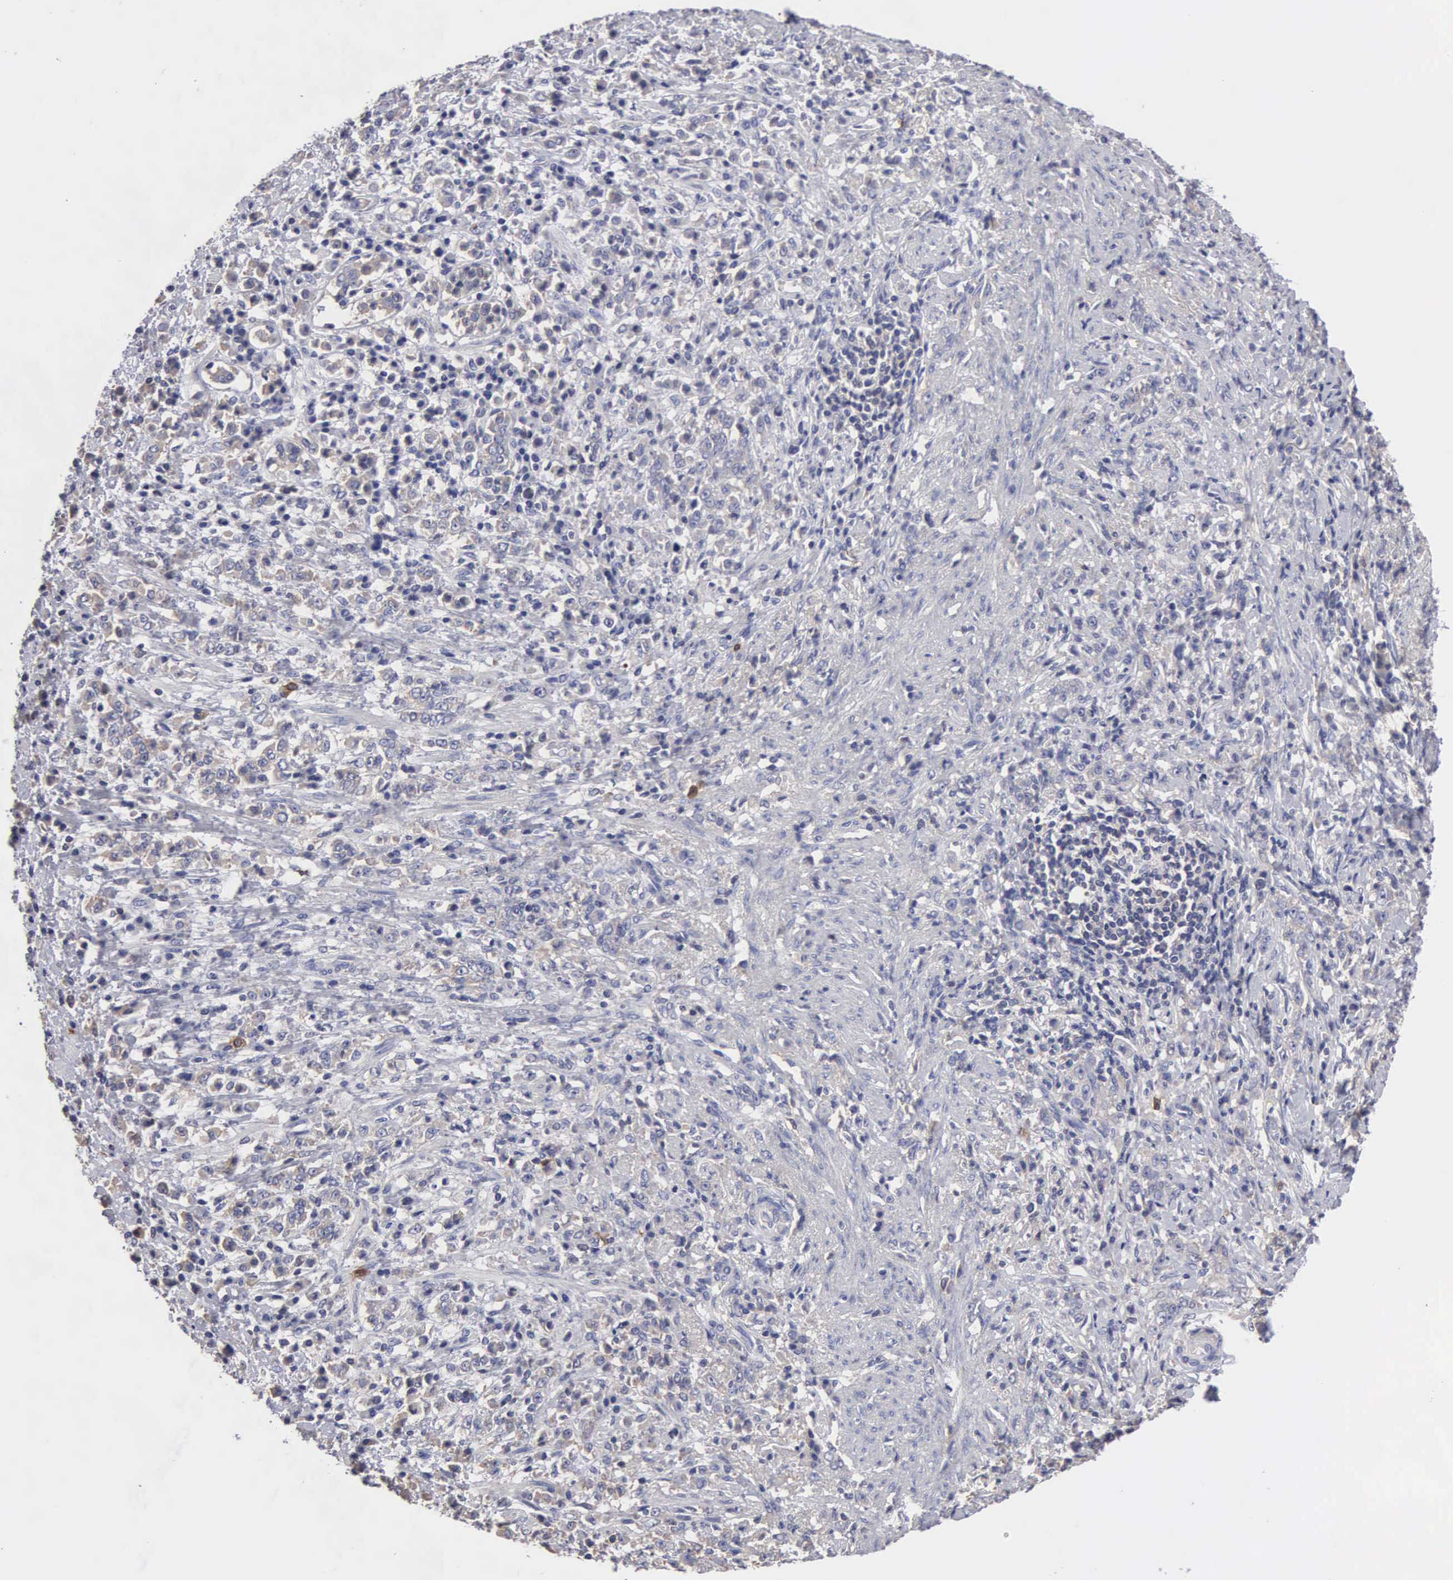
{"staining": {"intensity": "weak", "quantity": "<25%", "location": "cytoplasmic/membranous"}, "tissue": "stomach cancer", "cell_type": "Tumor cells", "image_type": "cancer", "snomed": [{"axis": "morphology", "description": "Adenocarcinoma, NOS"}, {"axis": "topography", "description": "Stomach, lower"}], "caption": "Human stomach cancer stained for a protein using immunohistochemistry (IHC) exhibits no positivity in tumor cells.", "gene": "G6PD", "patient": {"sex": "male", "age": 88}}